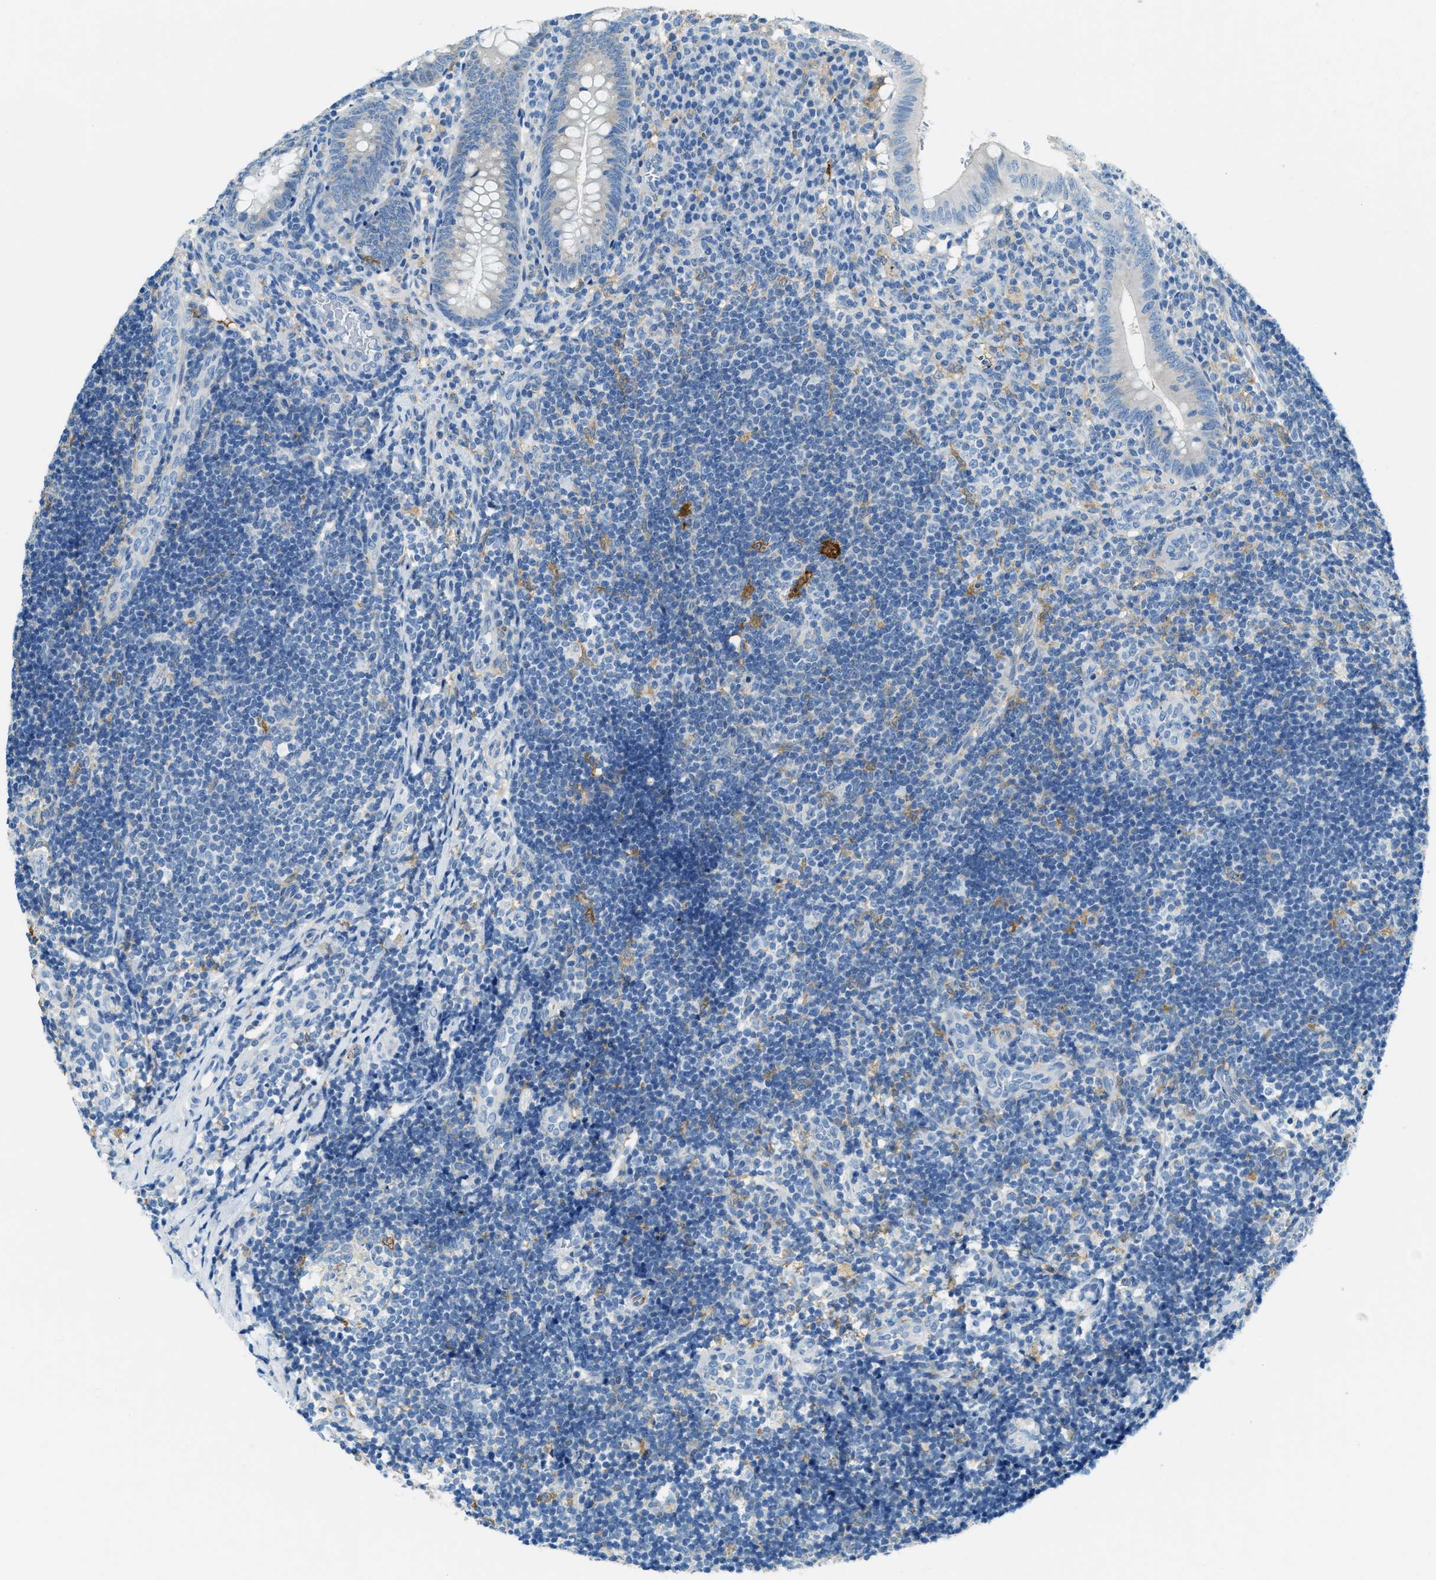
{"staining": {"intensity": "negative", "quantity": "none", "location": "none"}, "tissue": "appendix", "cell_type": "Glandular cells", "image_type": "normal", "snomed": [{"axis": "morphology", "description": "Normal tissue, NOS"}, {"axis": "topography", "description": "Appendix"}], "caption": "Immunohistochemistry (IHC) of normal appendix exhibits no staining in glandular cells.", "gene": "MATCAP2", "patient": {"sex": "male", "age": 8}}